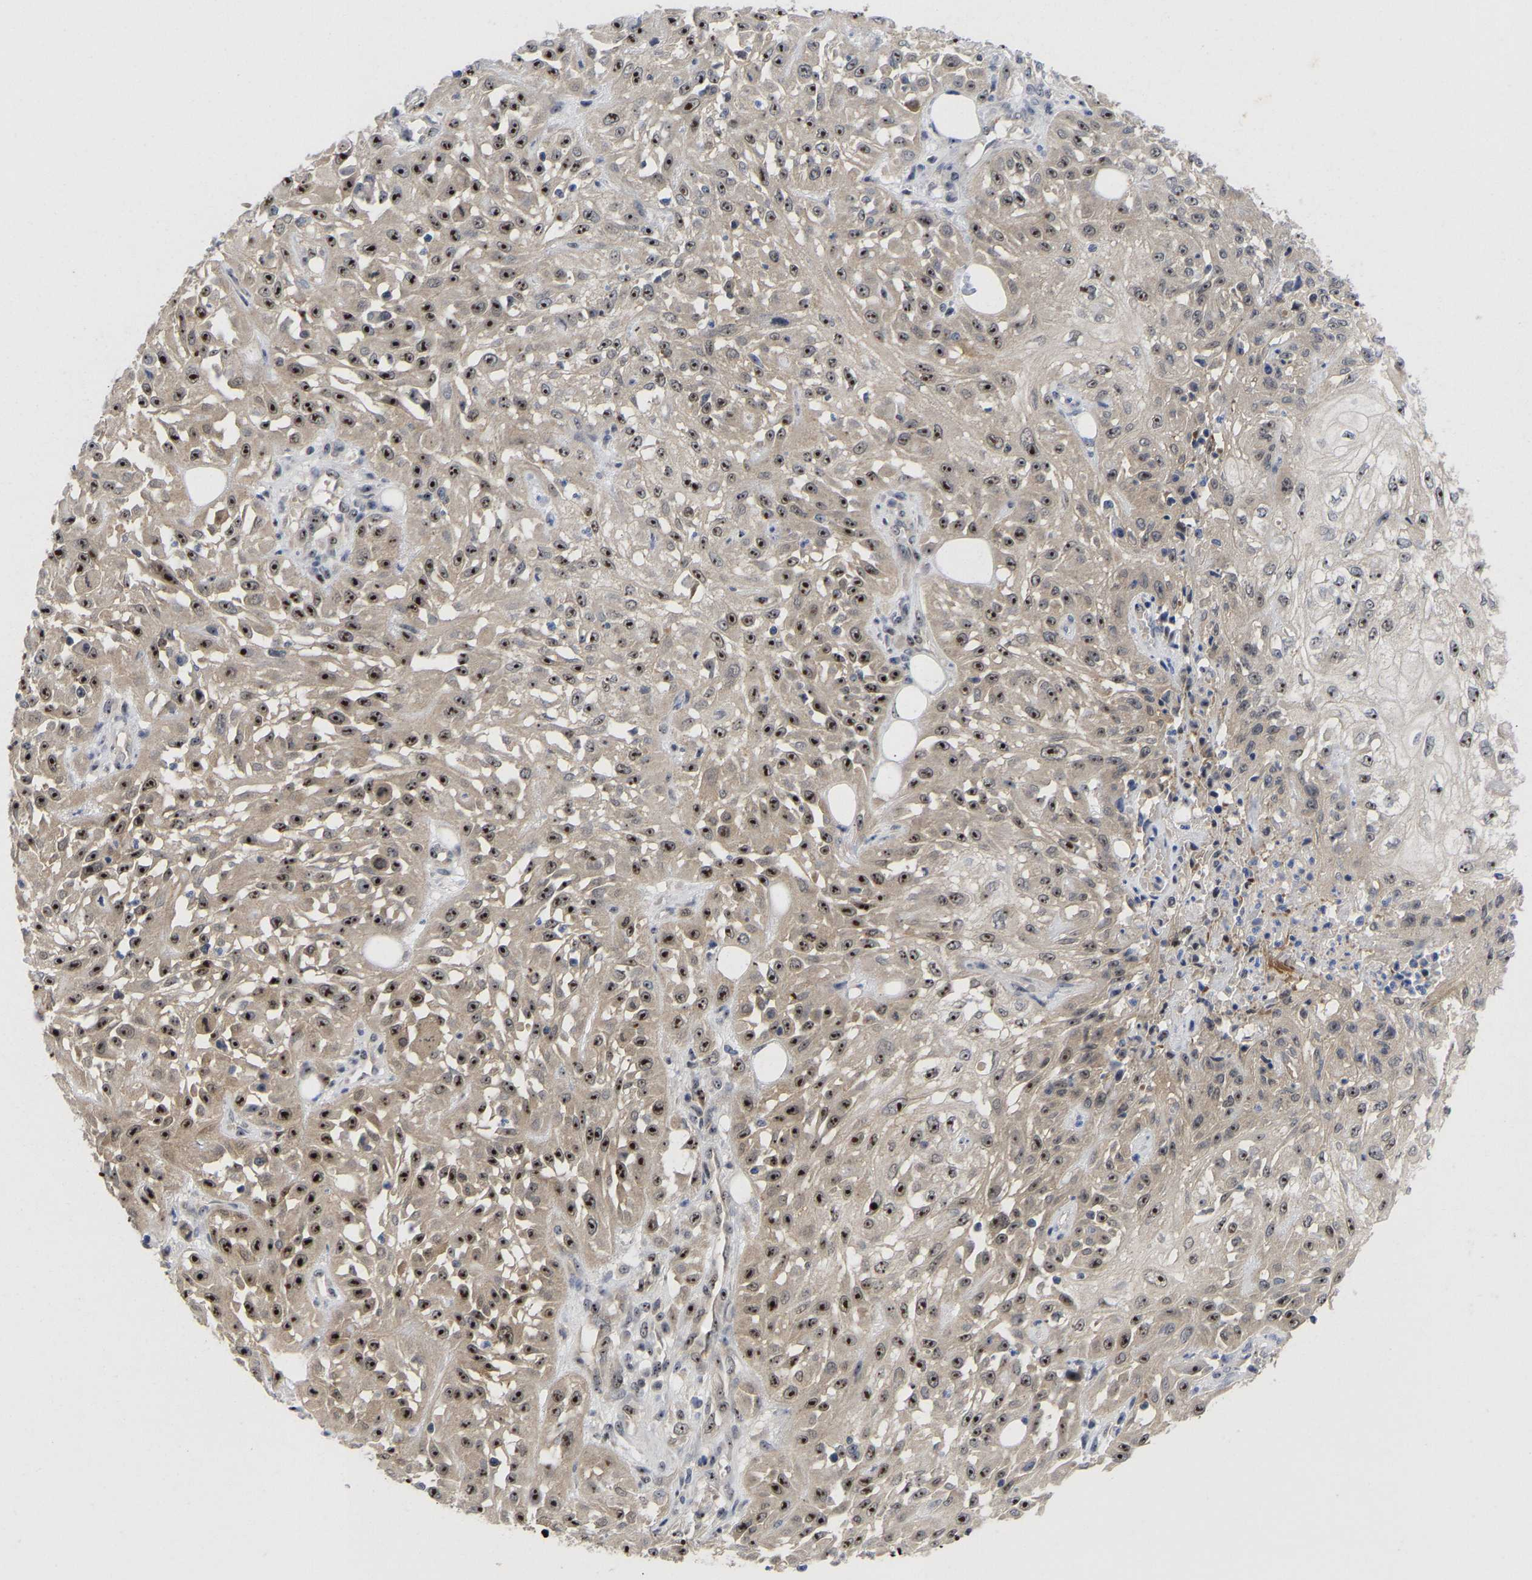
{"staining": {"intensity": "strong", "quantity": ">75%", "location": "nuclear"}, "tissue": "skin cancer", "cell_type": "Tumor cells", "image_type": "cancer", "snomed": [{"axis": "morphology", "description": "Squamous cell carcinoma, NOS"}, {"axis": "morphology", "description": "Squamous cell carcinoma, metastatic, NOS"}, {"axis": "topography", "description": "Skin"}, {"axis": "topography", "description": "Lymph node"}], "caption": "The photomicrograph reveals immunohistochemical staining of skin metastatic squamous cell carcinoma. There is strong nuclear expression is identified in about >75% of tumor cells. Ihc stains the protein in brown and the nuclei are stained blue.", "gene": "NLE1", "patient": {"sex": "male", "age": 75}}